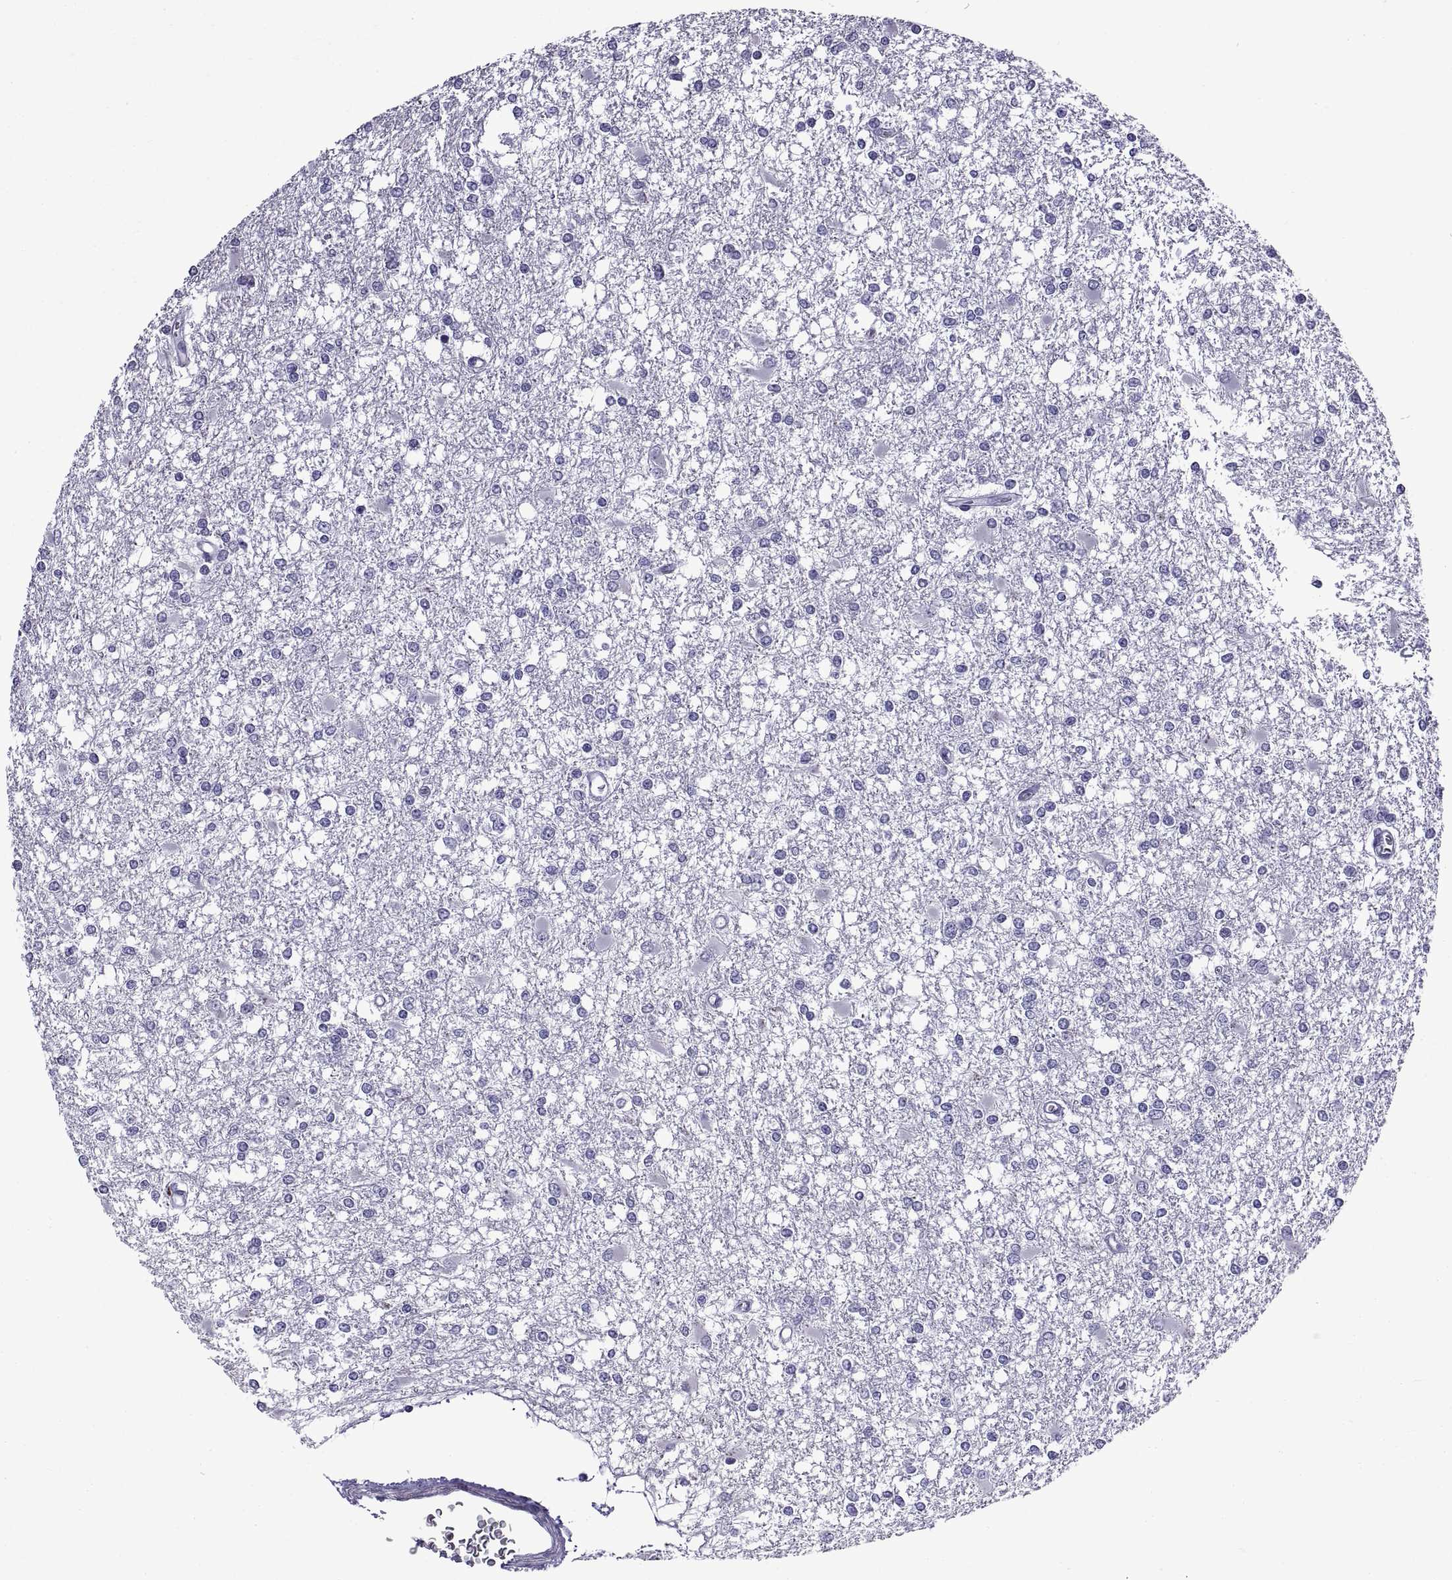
{"staining": {"intensity": "negative", "quantity": "none", "location": "none"}, "tissue": "glioma", "cell_type": "Tumor cells", "image_type": "cancer", "snomed": [{"axis": "morphology", "description": "Glioma, malignant, High grade"}, {"axis": "topography", "description": "Cerebral cortex"}], "caption": "Human glioma stained for a protein using immunohistochemistry demonstrates no positivity in tumor cells.", "gene": "SPDYE1", "patient": {"sex": "male", "age": 79}}